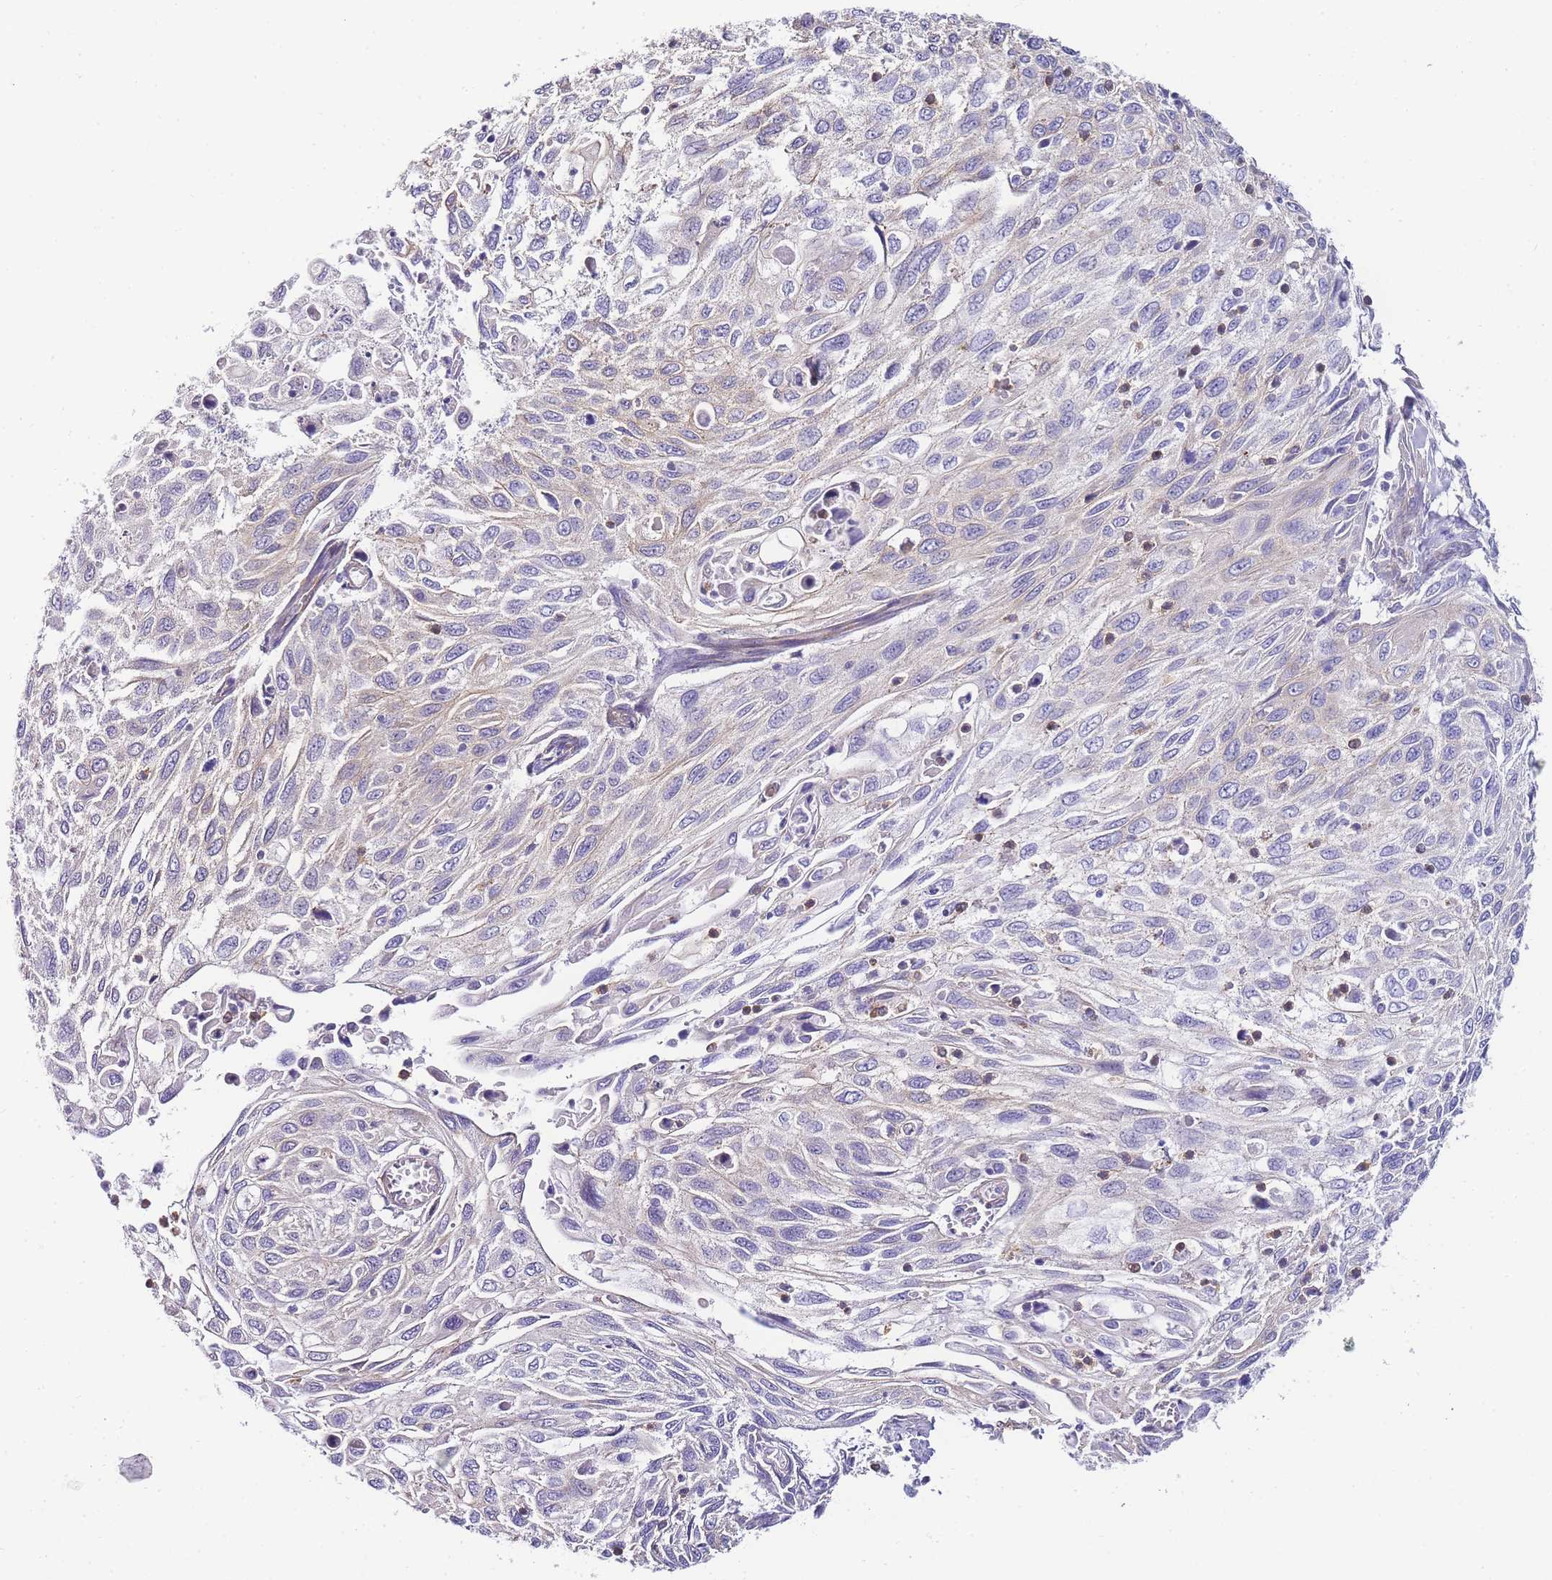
{"staining": {"intensity": "negative", "quantity": "none", "location": "none"}, "tissue": "cervical cancer", "cell_type": "Tumor cells", "image_type": "cancer", "snomed": [{"axis": "morphology", "description": "Squamous cell carcinoma, NOS"}, {"axis": "topography", "description": "Cervix"}], "caption": "High power microscopy image of an IHC histopathology image of cervical squamous cell carcinoma, revealing no significant staining in tumor cells.", "gene": "PDCD7", "patient": {"sex": "female", "age": 70}}